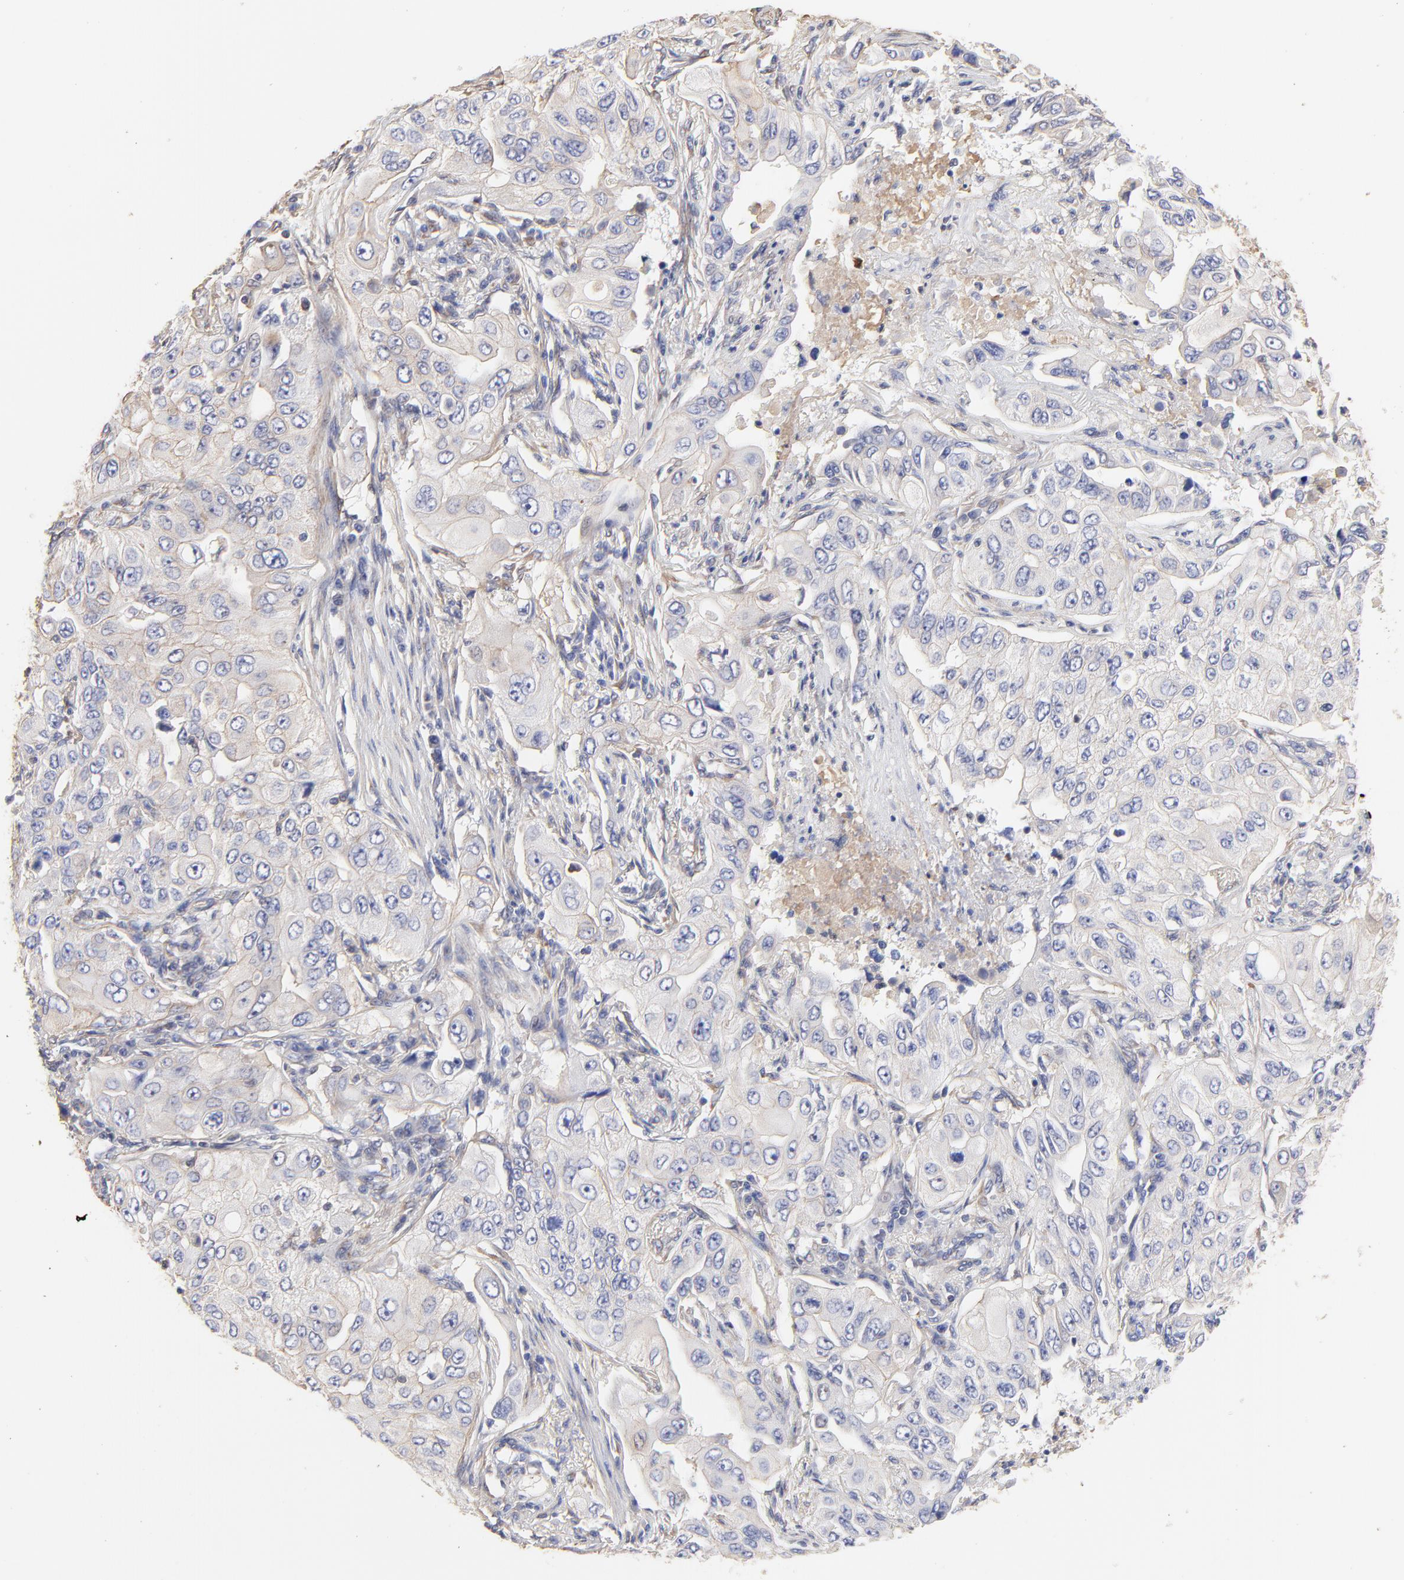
{"staining": {"intensity": "weak", "quantity": "<25%", "location": "cytoplasmic/membranous"}, "tissue": "lung cancer", "cell_type": "Tumor cells", "image_type": "cancer", "snomed": [{"axis": "morphology", "description": "Adenocarcinoma, NOS"}, {"axis": "topography", "description": "Lung"}], "caption": "Immunohistochemical staining of lung cancer displays no significant positivity in tumor cells.", "gene": "LRCH2", "patient": {"sex": "male", "age": 84}}